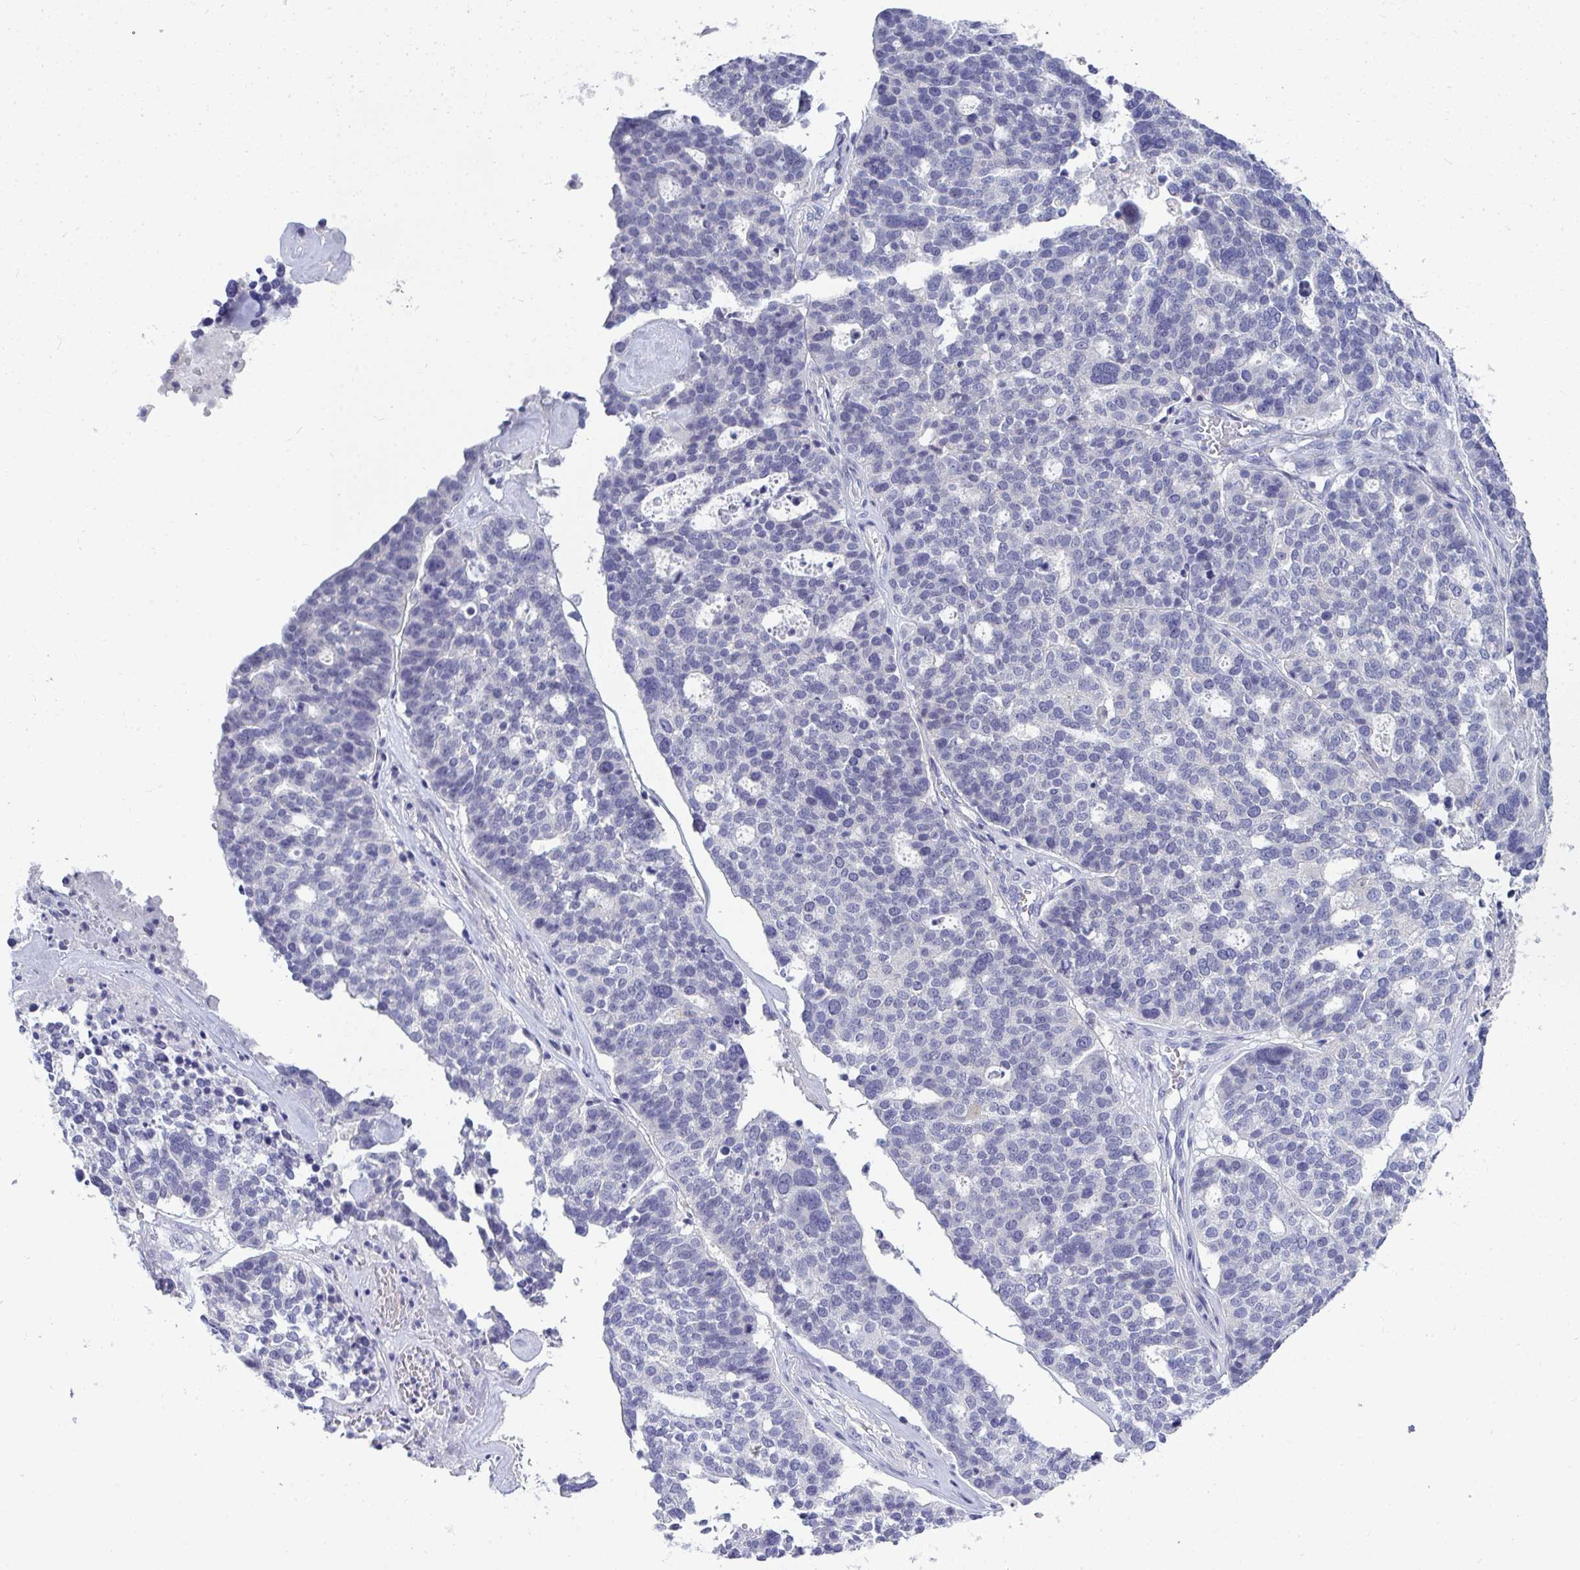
{"staining": {"intensity": "negative", "quantity": "none", "location": "none"}, "tissue": "ovarian cancer", "cell_type": "Tumor cells", "image_type": "cancer", "snomed": [{"axis": "morphology", "description": "Cystadenocarcinoma, serous, NOS"}, {"axis": "topography", "description": "Ovary"}], "caption": "Immunohistochemistry micrograph of serous cystadenocarcinoma (ovarian) stained for a protein (brown), which shows no expression in tumor cells.", "gene": "TMEM82", "patient": {"sex": "female", "age": 59}}